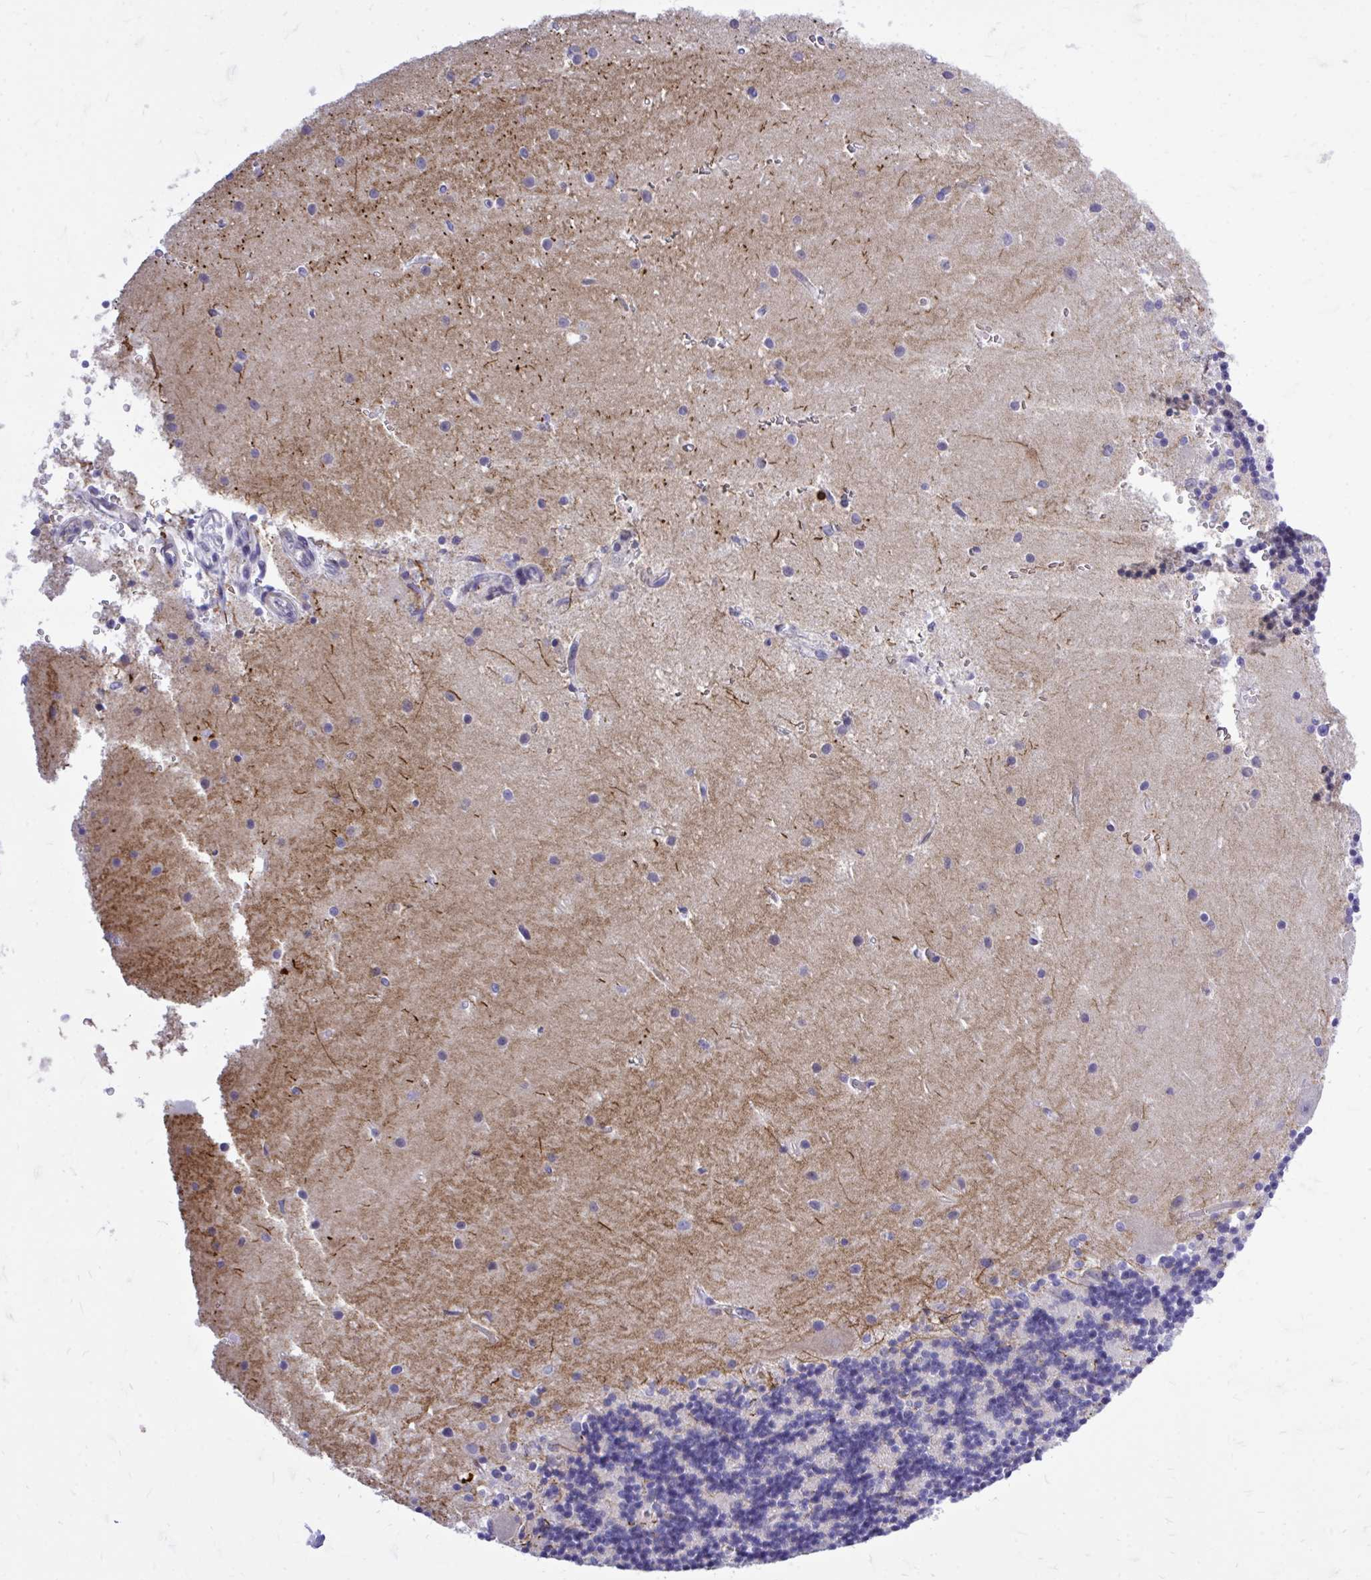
{"staining": {"intensity": "negative", "quantity": "none", "location": "none"}, "tissue": "cerebellum", "cell_type": "Cells in granular layer", "image_type": "normal", "snomed": [{"axis": "morphology", "description": "Normal tissue, NOS"}, {"axis": "topography", "description": "Cerebellum"}], "caption": "High magnification brightfield microscopy of benign cerebellum stained with DAB (brown) and counterstained with hematoxylin (blue): cells in granular layer show no significant expression. (DAB (3,3'-diaminobenzidine) immunohistochemistry visualized using brightfield microscopy, high magnification).", "gene": "ZBTB25", "patient": {"sex": "male", "age": 54}}